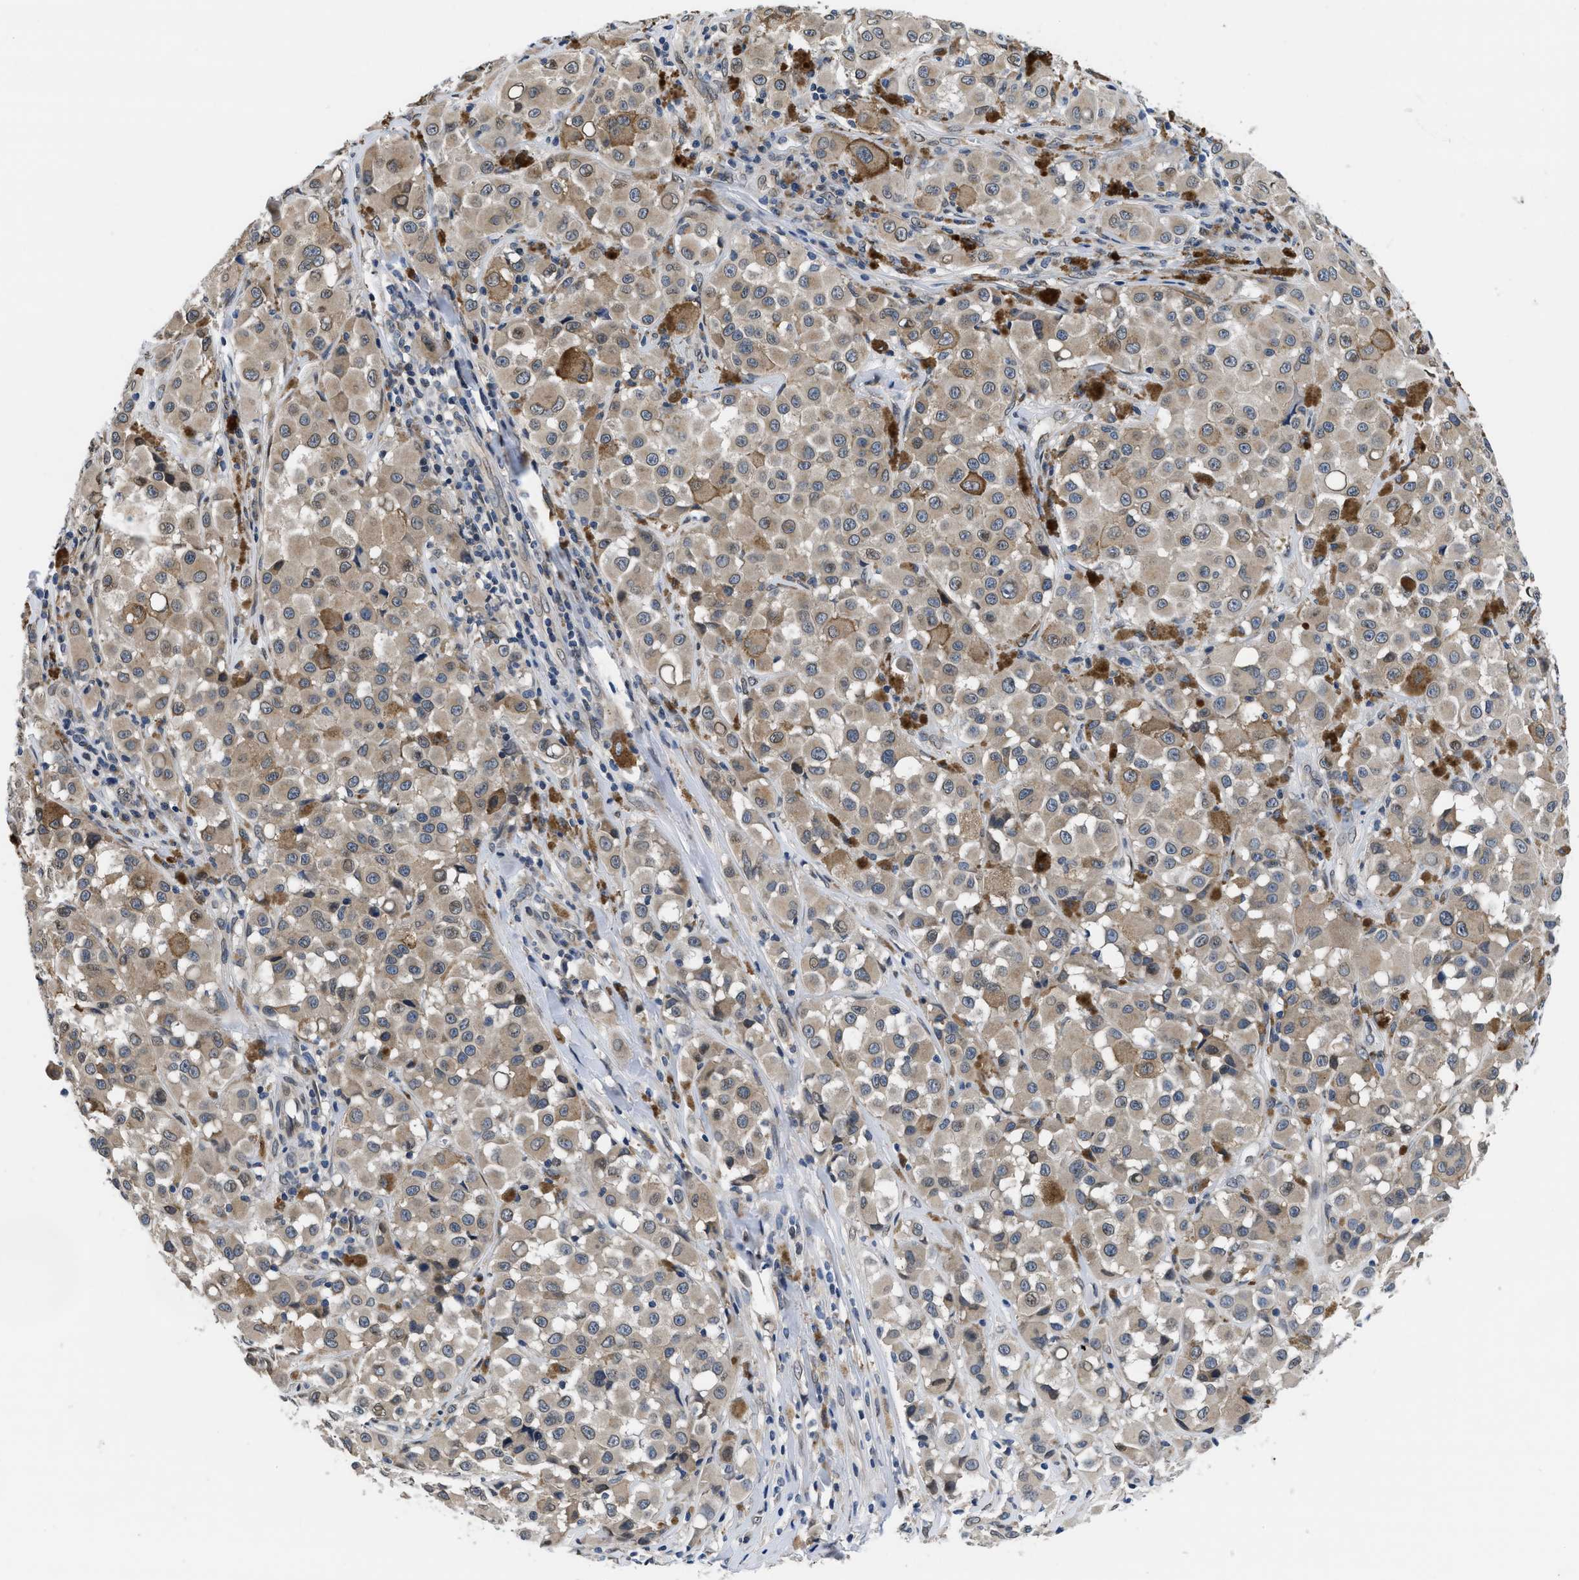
{"staining": {"intensity": "weak", "quantity": ">75%", "location": "cytoplasmic/membranous"}, "tissue": "melanoma", "cell_type": "Tumor cells", "image_type": "cancer", "snomed": [{"axis": "morphology", "description": "Malignant melanoma, NOS"}, {"axis": "topography", "description": "Skin"}], "caption": "Immunohistochemical staining of human melanoma exhibits low levels of weak cytoplasmic/membranous expression in about >75% of tumor cells.", "gene": "SNX10", "patient": {"sex": "male", "age": 84}}